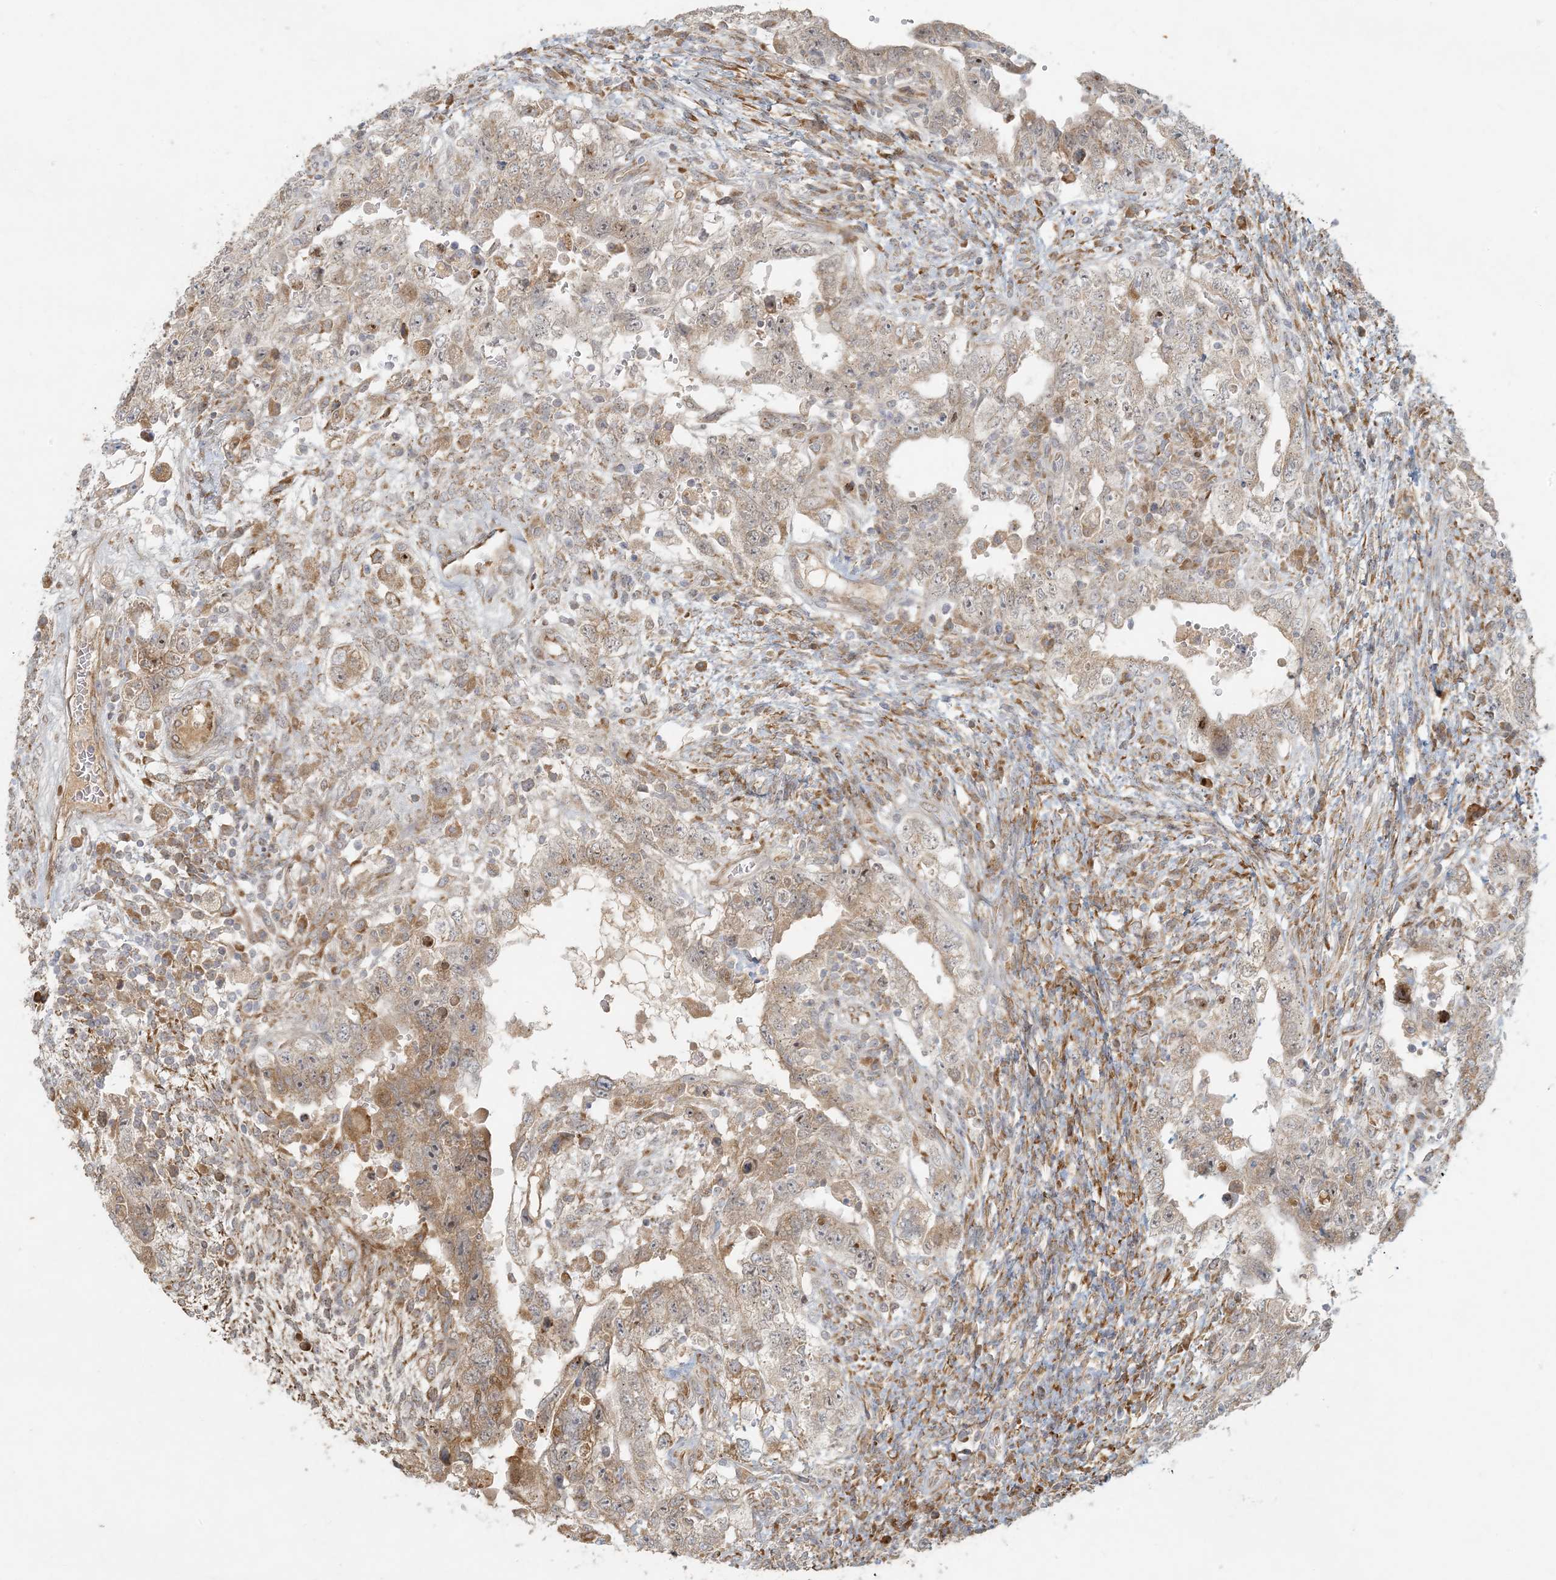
{"staining": {"intensity": "weak", "quantity": ">75%", "location": "cytoplasmic/membranous"}, "tissue": "testis cancer", "cell_type": "Tumor cells", "image_type": "cancer", "snomed": [{"axis": "morphology", "description": "Carcinoma, Embryonal, NOS"}, {"axis": "topography", "description": "Testis"}], "caption": "DAB immunohistochemical staining of testis embryonal carcinoma displays weak cytoplasmic/membranous protein staining in approximately >75% of tumor cells.", "gene": "HACL1", "patient": {"sex": "male", "age": 26}}